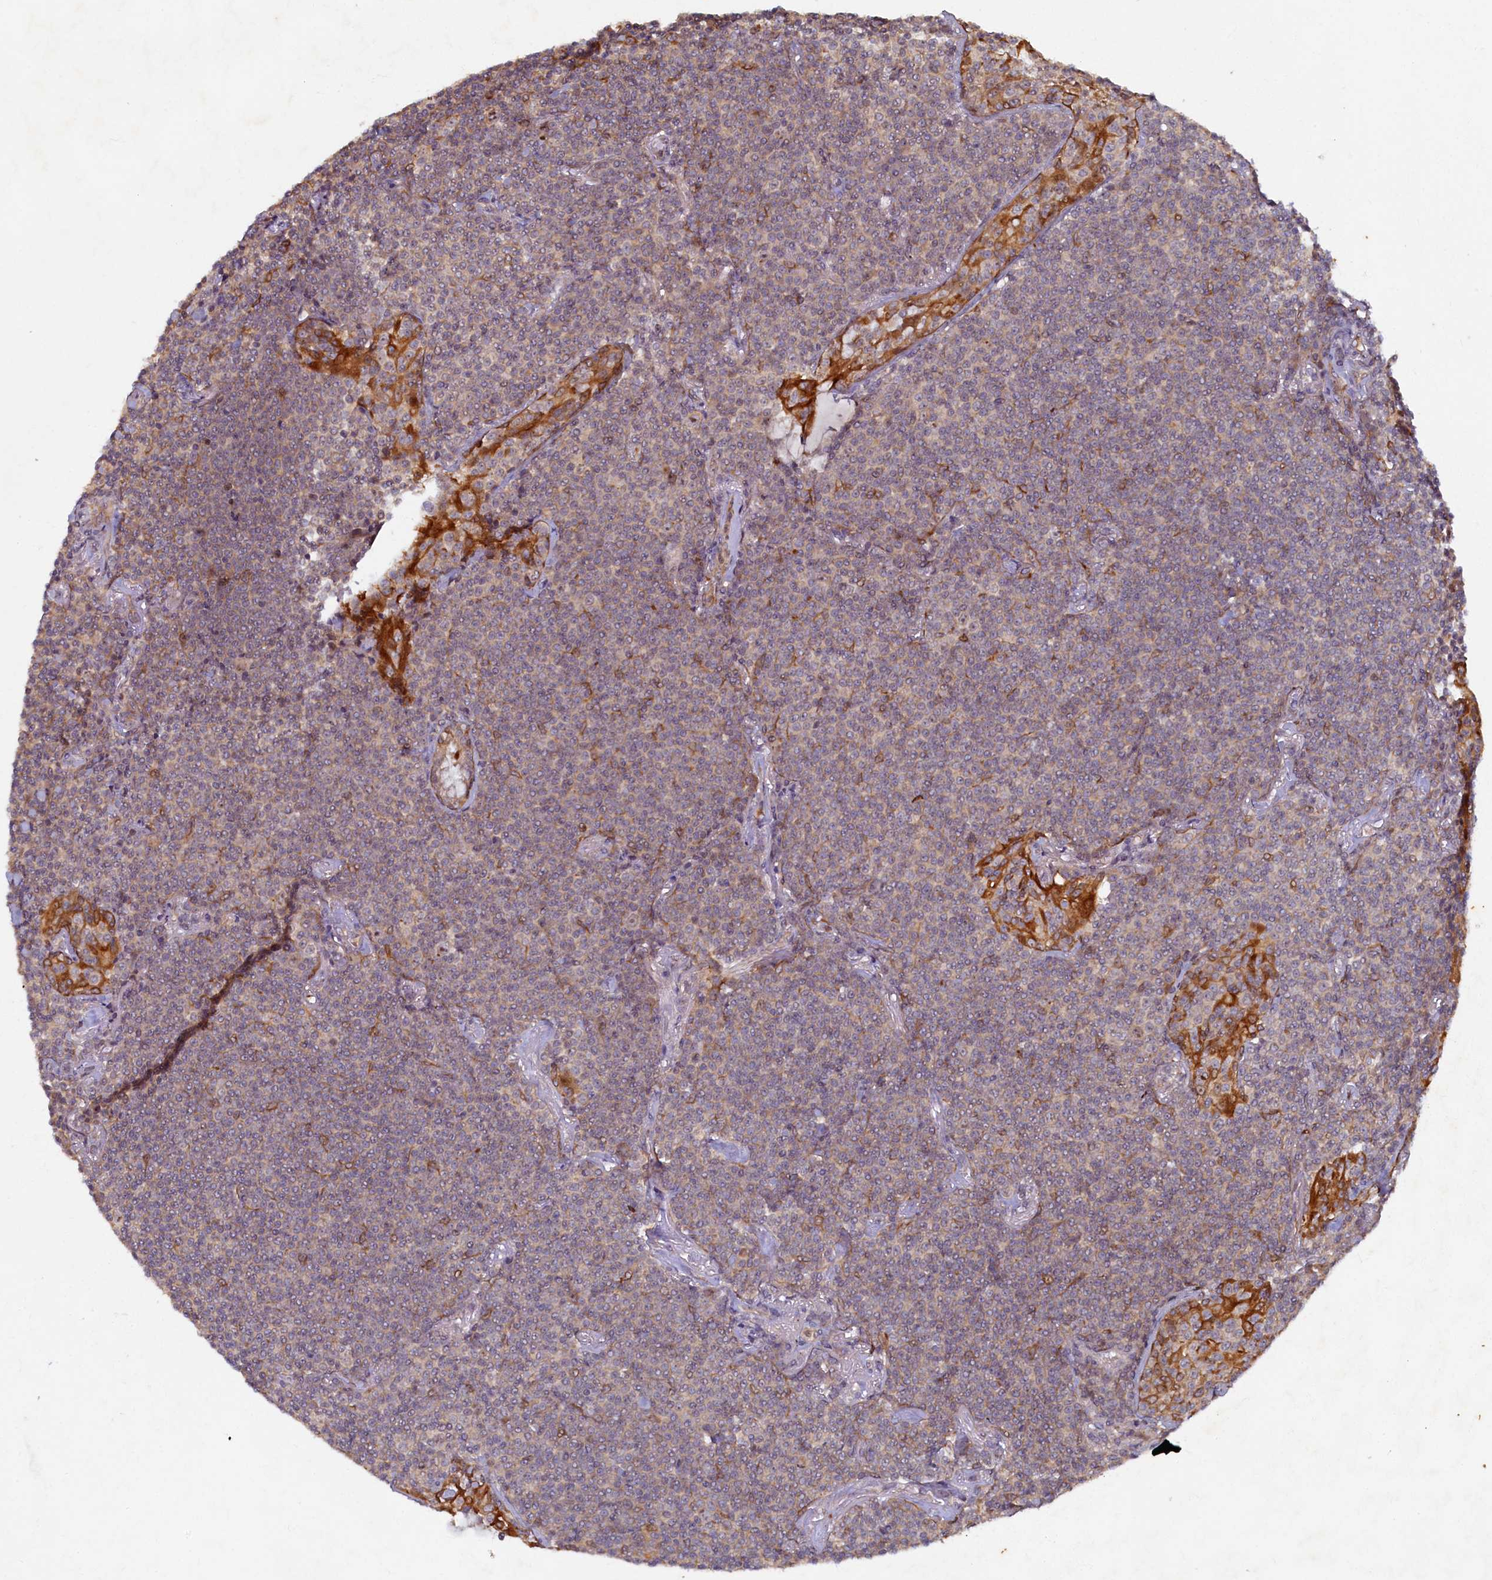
{"staining": {"intensity": "weak", "quantity": ">75%", "location": "cytoplasmic/membranous"}, "tissue": "lymphoma", "cell_type": "Tumor cells", "image_type": "cancer", "snomed": [{"axis": "morphology", "description": "Malignant lymphoma, non-Hodgkin's type, Low grade"}, {"axis": "topography", "description": "Lung"}], "caption": "Immunohistochemical staining of human malignant lymphoma, non-Hodgkin's type (low-grade) demonstrates weak cytoplasmic/membranous protein positivity in about >75% of tumor cells.", "gene": "CEP20", "patient": {"sex": "female", "age": 71}}